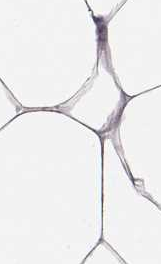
{"staining": {"intensity": "negative", "quantity": "none", "location": "none"}, "tissue": "breast", "cell_type": "Adipocytes", "image_type": "normal", "snomed": [{"axis": "morphology", "description": "Normal tissue, NOS"}, {"axis": "topography", "description": "Breast"}], "caption": "Immunohistochemistry photomicrograph of unremarkable breast: breast stained with DAB (3,3'-diaminobenzidine) reveals no significant protein staining in adipocytes.", "gene": "PBK", "patient": {"sex": "female", "age": 32}}